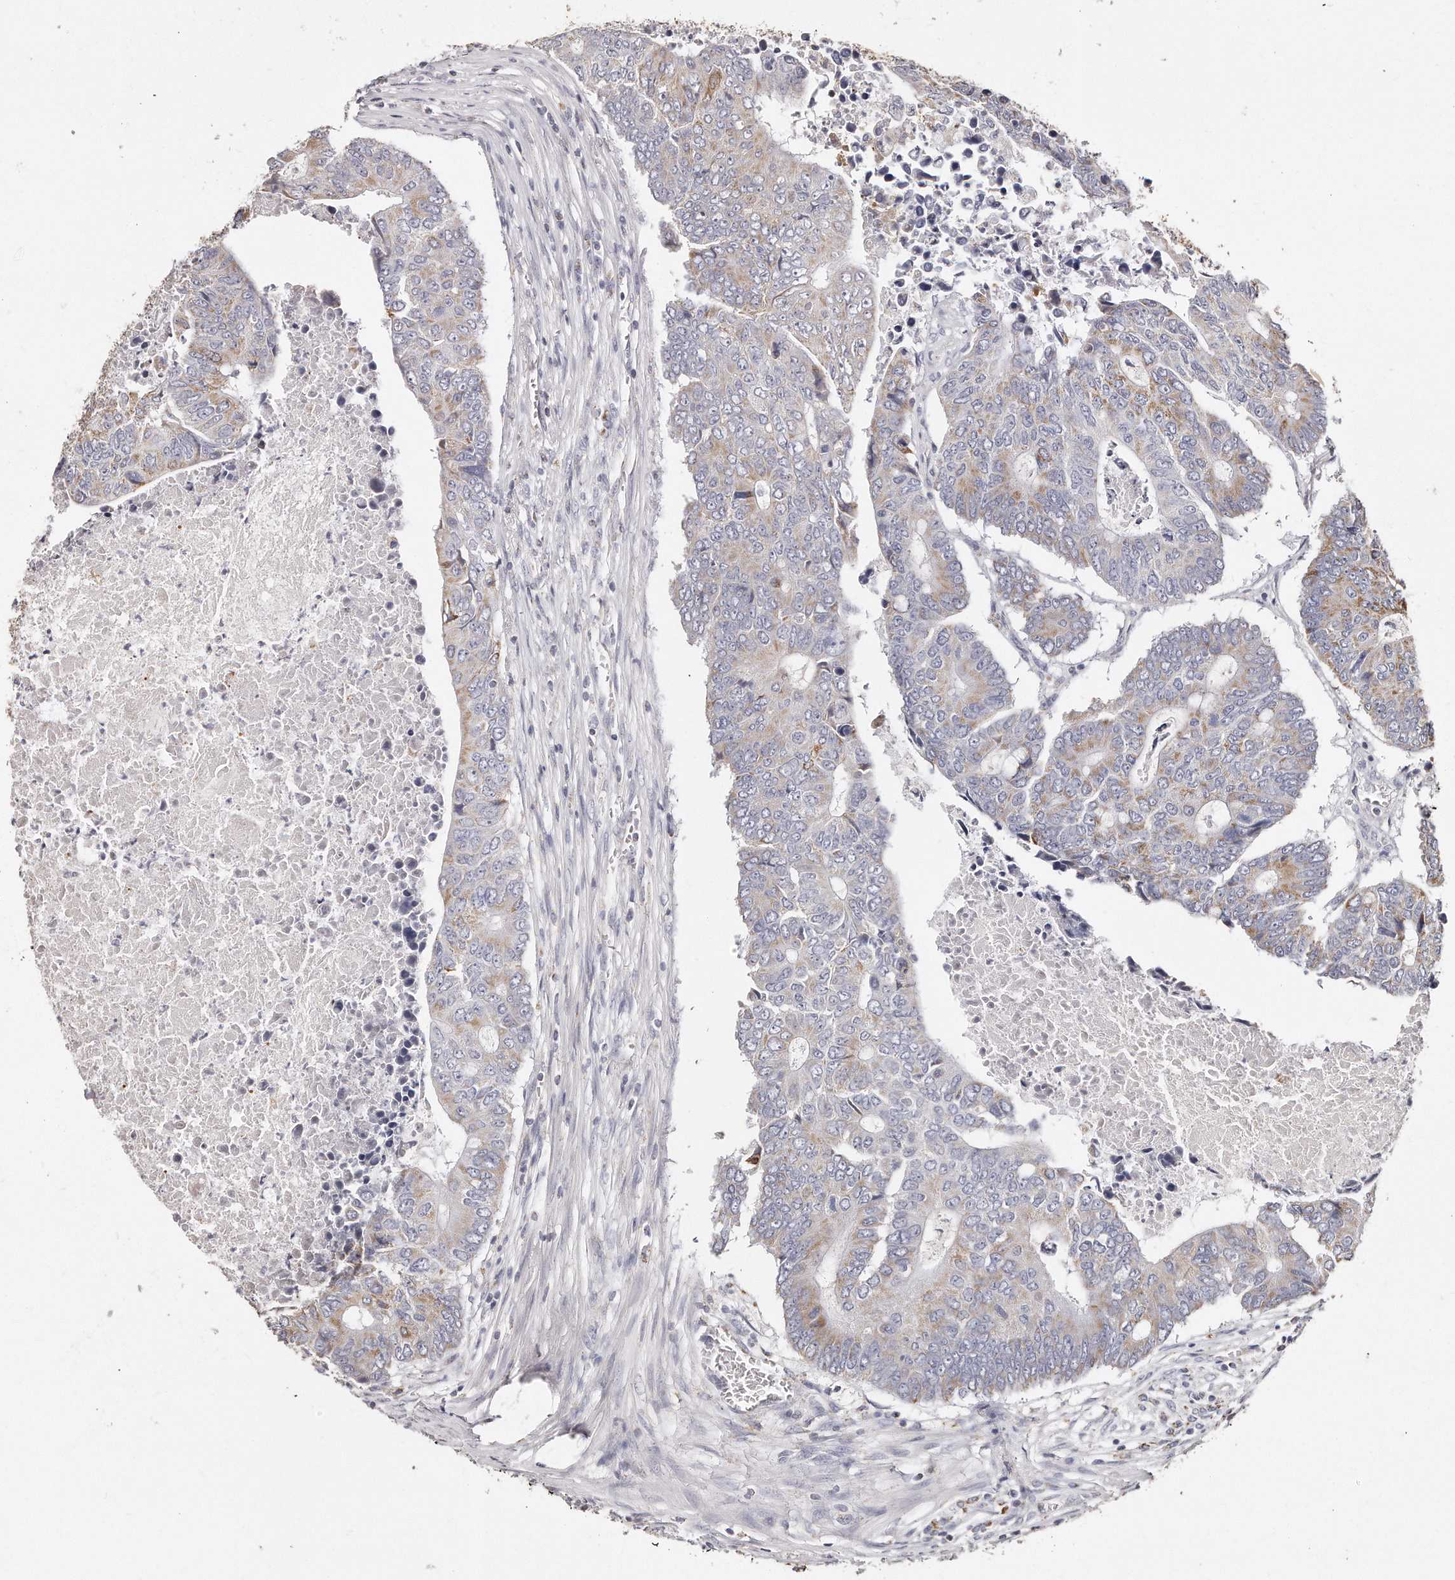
{"staining": {"intensity": "weak", "quantity": "25%-75%", "location": "cytoplasmic/membranous"}, "tissue": "colorectal cancer", "cell_type": "Tumor cells", "image_type": "cancer", "snomed": [{"axis": "morphology", "description": "Adenocarcinoma, NOS"}, {"axis": "topography", "description": "Colon"}], "caption": "Adenocarcinoma (colorectal) was stained to show a protein in brown. There is low levels of weak cytoplasmic/membranous staining in approximately 25%-75% of tumor cells. The staining was performed using DAB to visualize the protein expression in brown, while the nuclei were stained in blue with hematoxylin (Magnification: 20x).", "gene": "RTKN", "patient": {"sex": "male", "age": 87}}